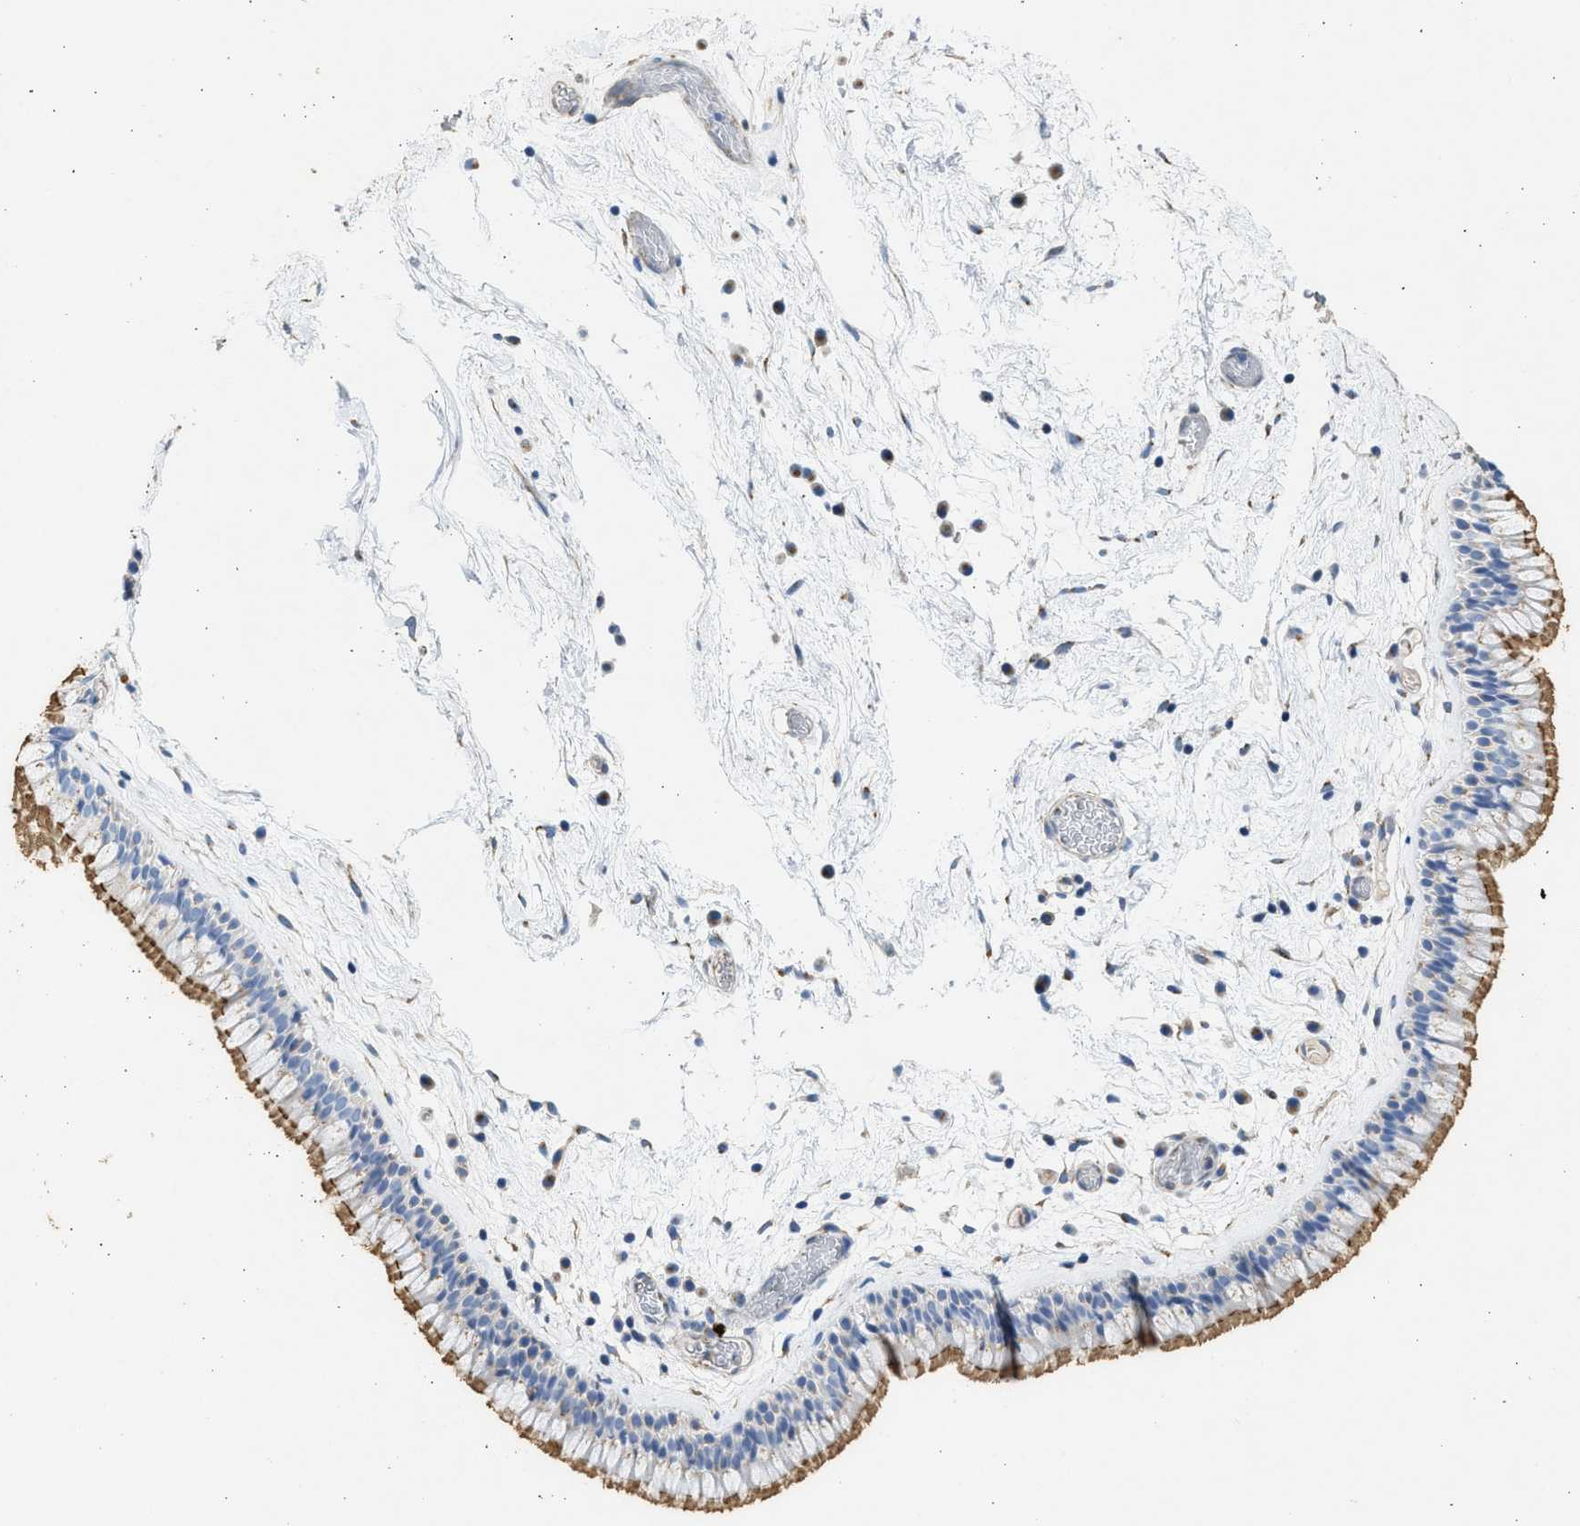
{"staining": {"intensity": "moderate", "quantity": "<25%", "location": "cytoplasmic/membranous"}, "tissue": "nasopharynx", "cell_type": "Respiratory epithelial cells", "image_type": "normal", "snomed": [{"axis": "morphology", "description": "Normal tissue, NOS"}, {"axis": "morphology", "description": "Inflammation, NOS"}, {"axis": "topography", "description": "Nasopharynx"}], "caption": "IHC micrograph of normal nasopharynx: human nasopharynx stained using immunohistochemistry displays low levels of moderate protein expression localized specifically in the cytoplasmic/membranous of respiratory epithelial cells, appearing as a cytoplasmic/membranous brown color.", "gene": "IPO8", "patient": {"sex": "male", "age": 48}}